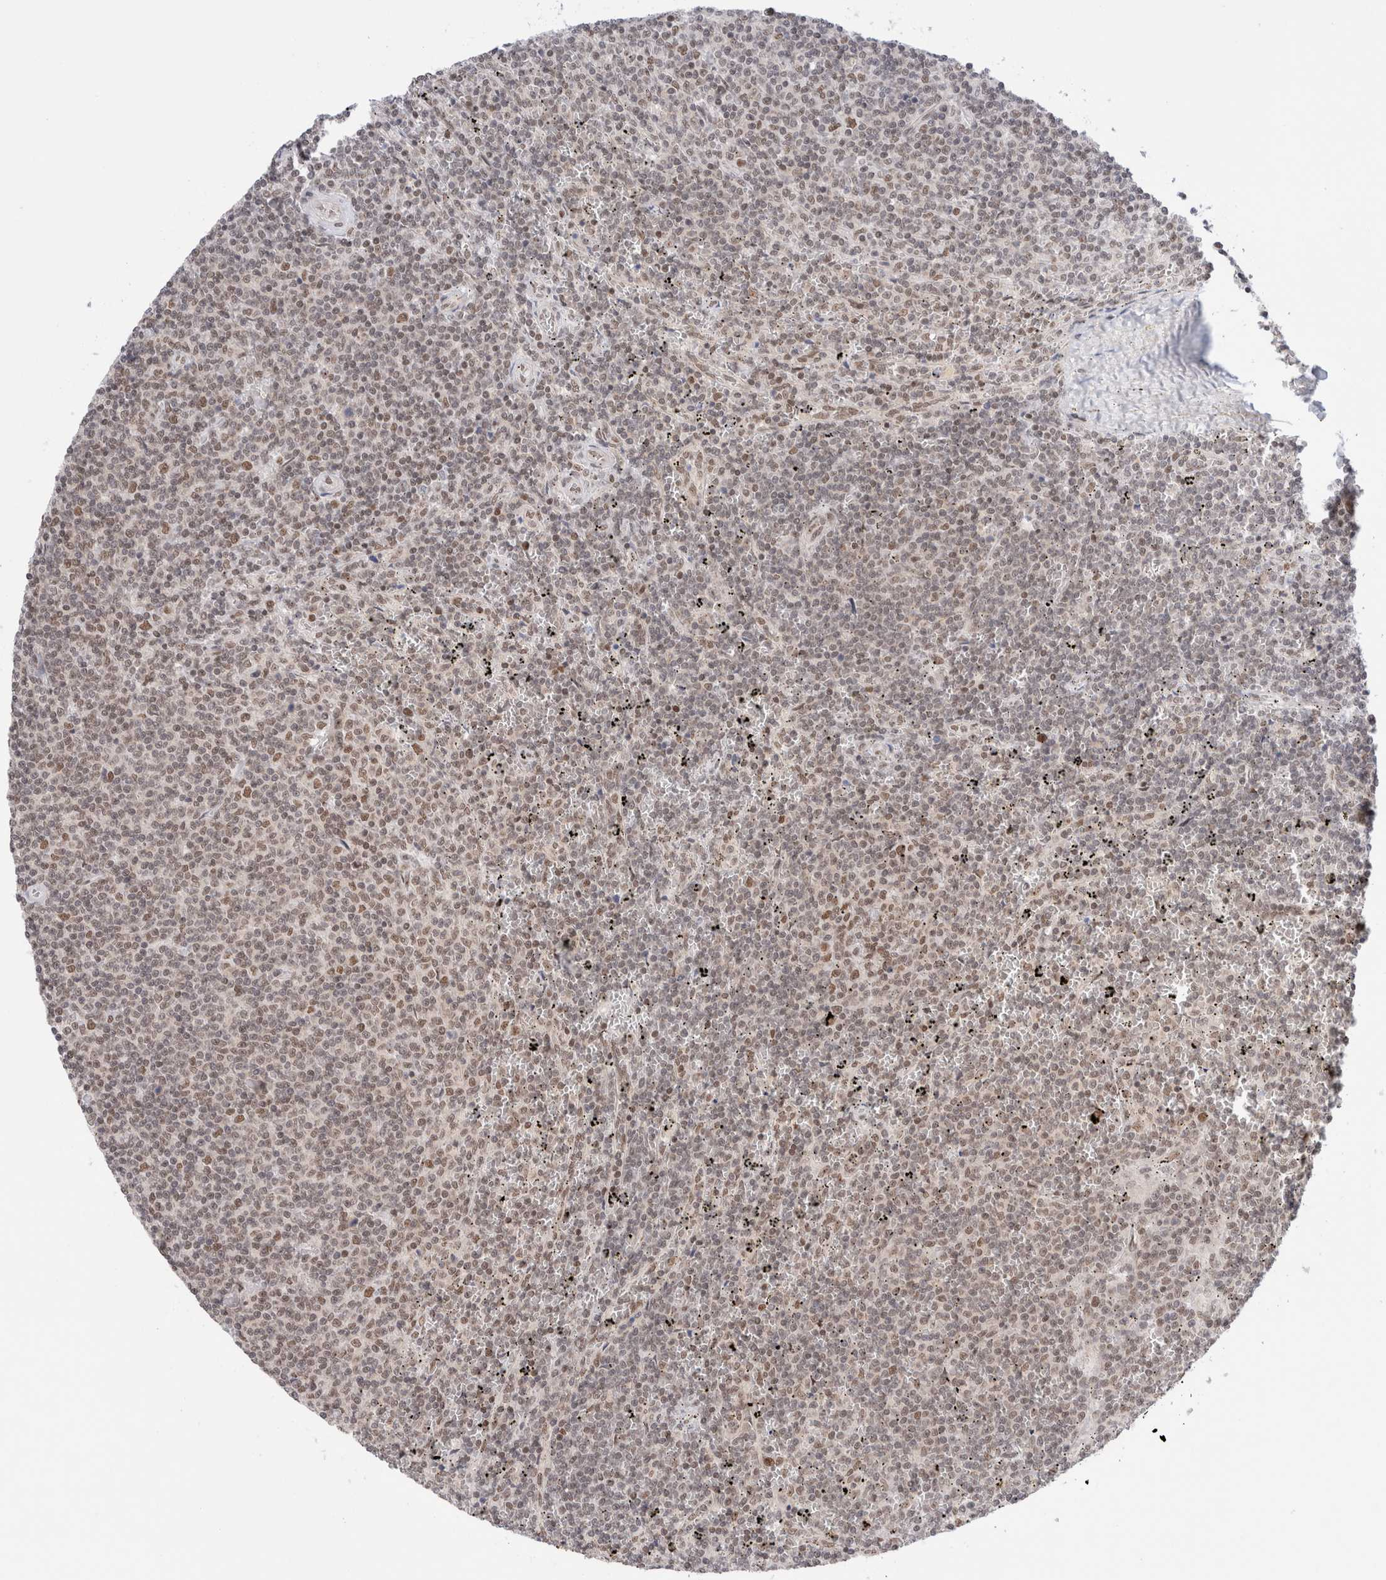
{"staining": {"intensity": "weak", "quantity": ">75%", "location": "nuclear"}, "tissue": "lymphoma", "cell_type": "Tumor cells", "image_type": "cancer", "snomed": [{"axis": "morphology", "description": "Malignant lymphoma, non-Hodgkin's type, Low grade"}, {"axis": "topography", "description": "Spleen"}], "caption": "This image exhibits lymphoma stained with immunohistochemistry (IHC) to label a protein in brown. The nuclear of tumor cells show weak positivity for the protein. Nuclei are counter-stained blue.", "gene": "GATAD2A", "patient": {"sex": "female", "age": 50}}